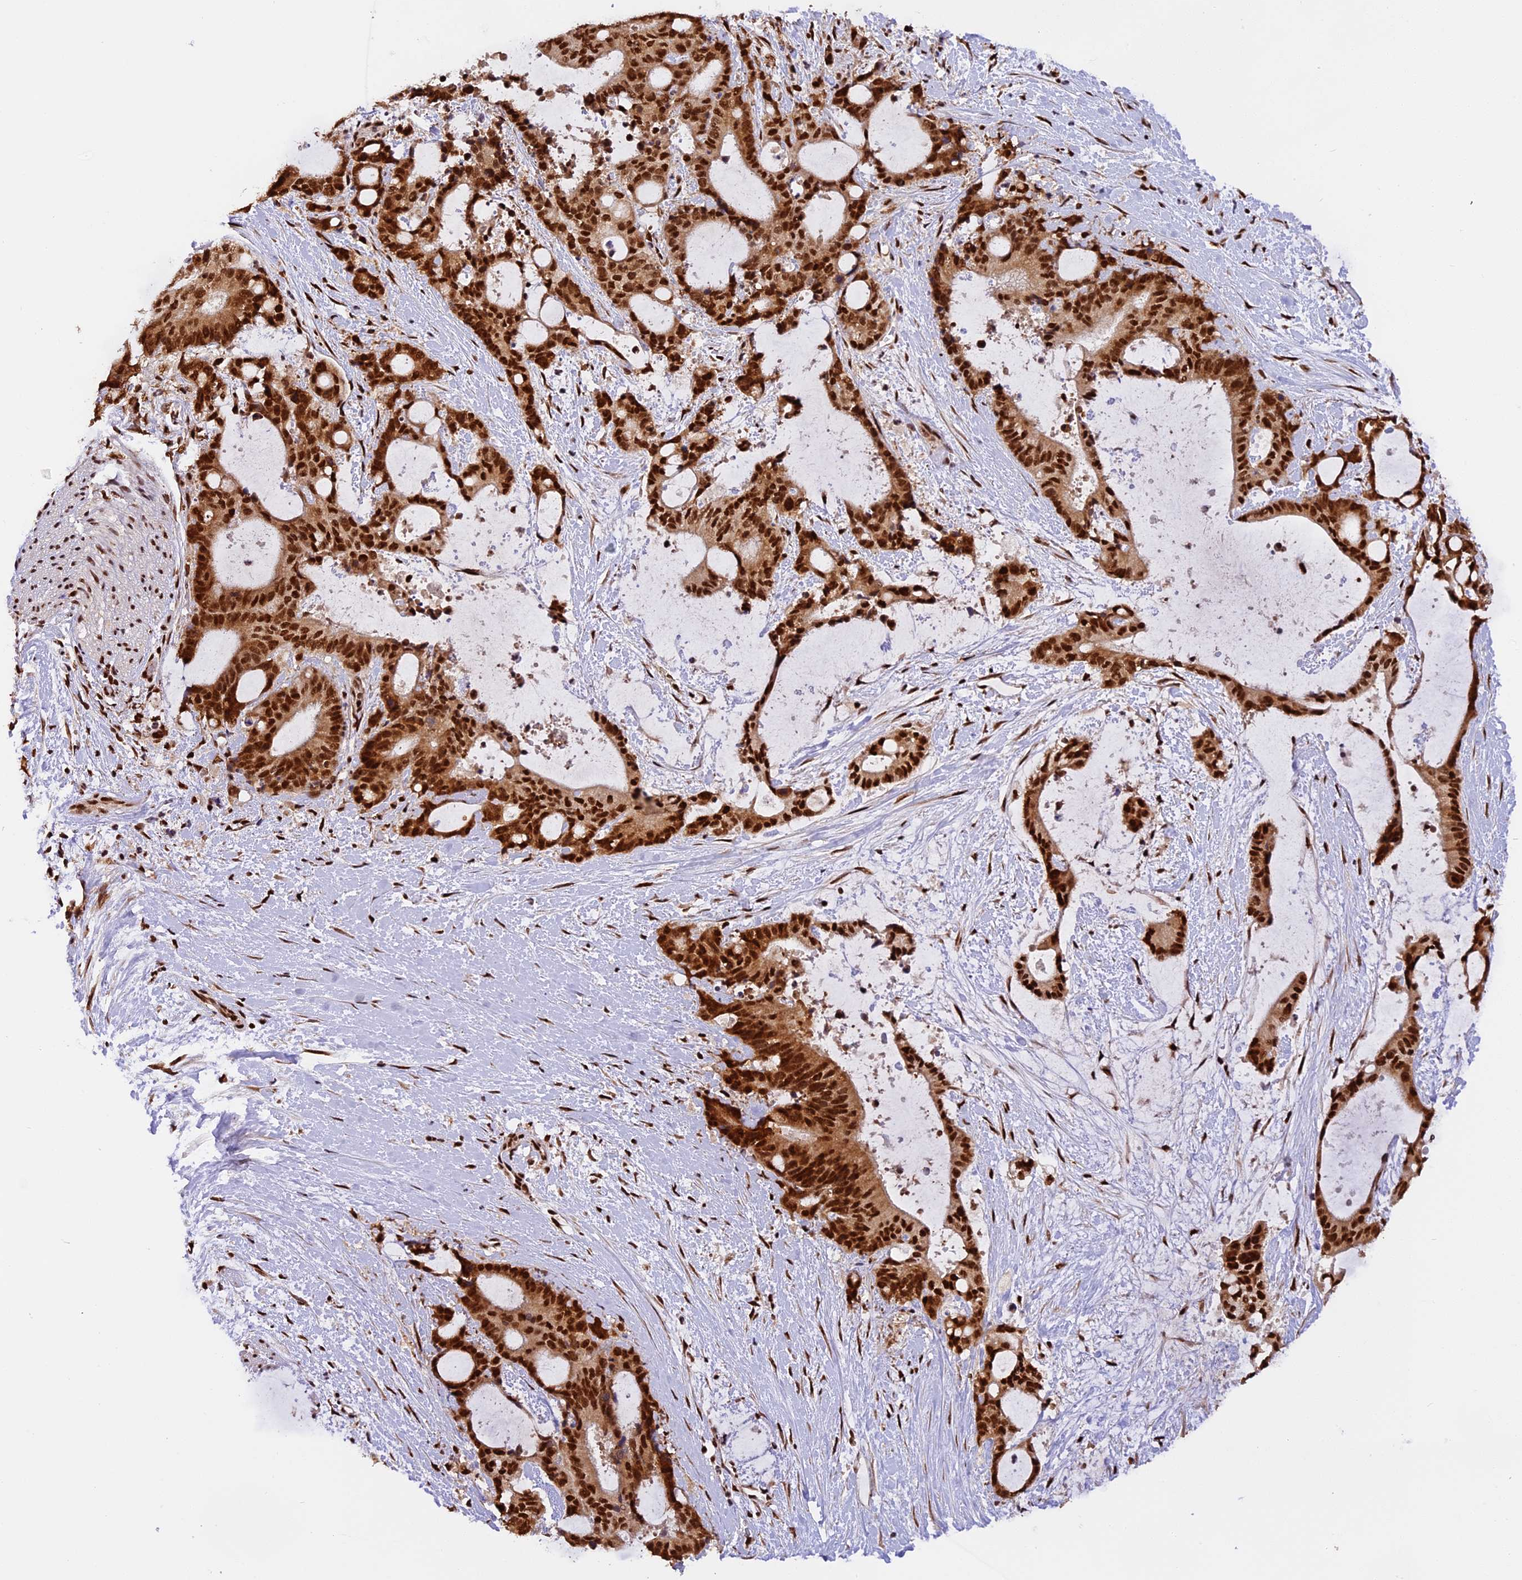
{"staining": {"intensity": "strong", "quantity": ">75%", "location": "cytoplasmic/membranous,nuclear"}, "tissue": "liver cancer", "cell_type": "Tumor cells", "image_type": "cancer", "snomed": [{"axis": "morphology", "description": "Normal tissue, NOS"}, {"axis": "morphology", "description": "Cholangiocarcinoma"}, {"axis": "topography", "description": "Liver"}, {"axis": "topography", "description": "Peripheral nerve tissue"}], "caption": "This micrograph displays immunohistochemistry staining of liver cancer, with high strong cytoplasmic/membranous and nuclear positivity in about >75% of tumor cells.", "gene": "RAMAC", "patient": {"sex": "female", "age": 73}}